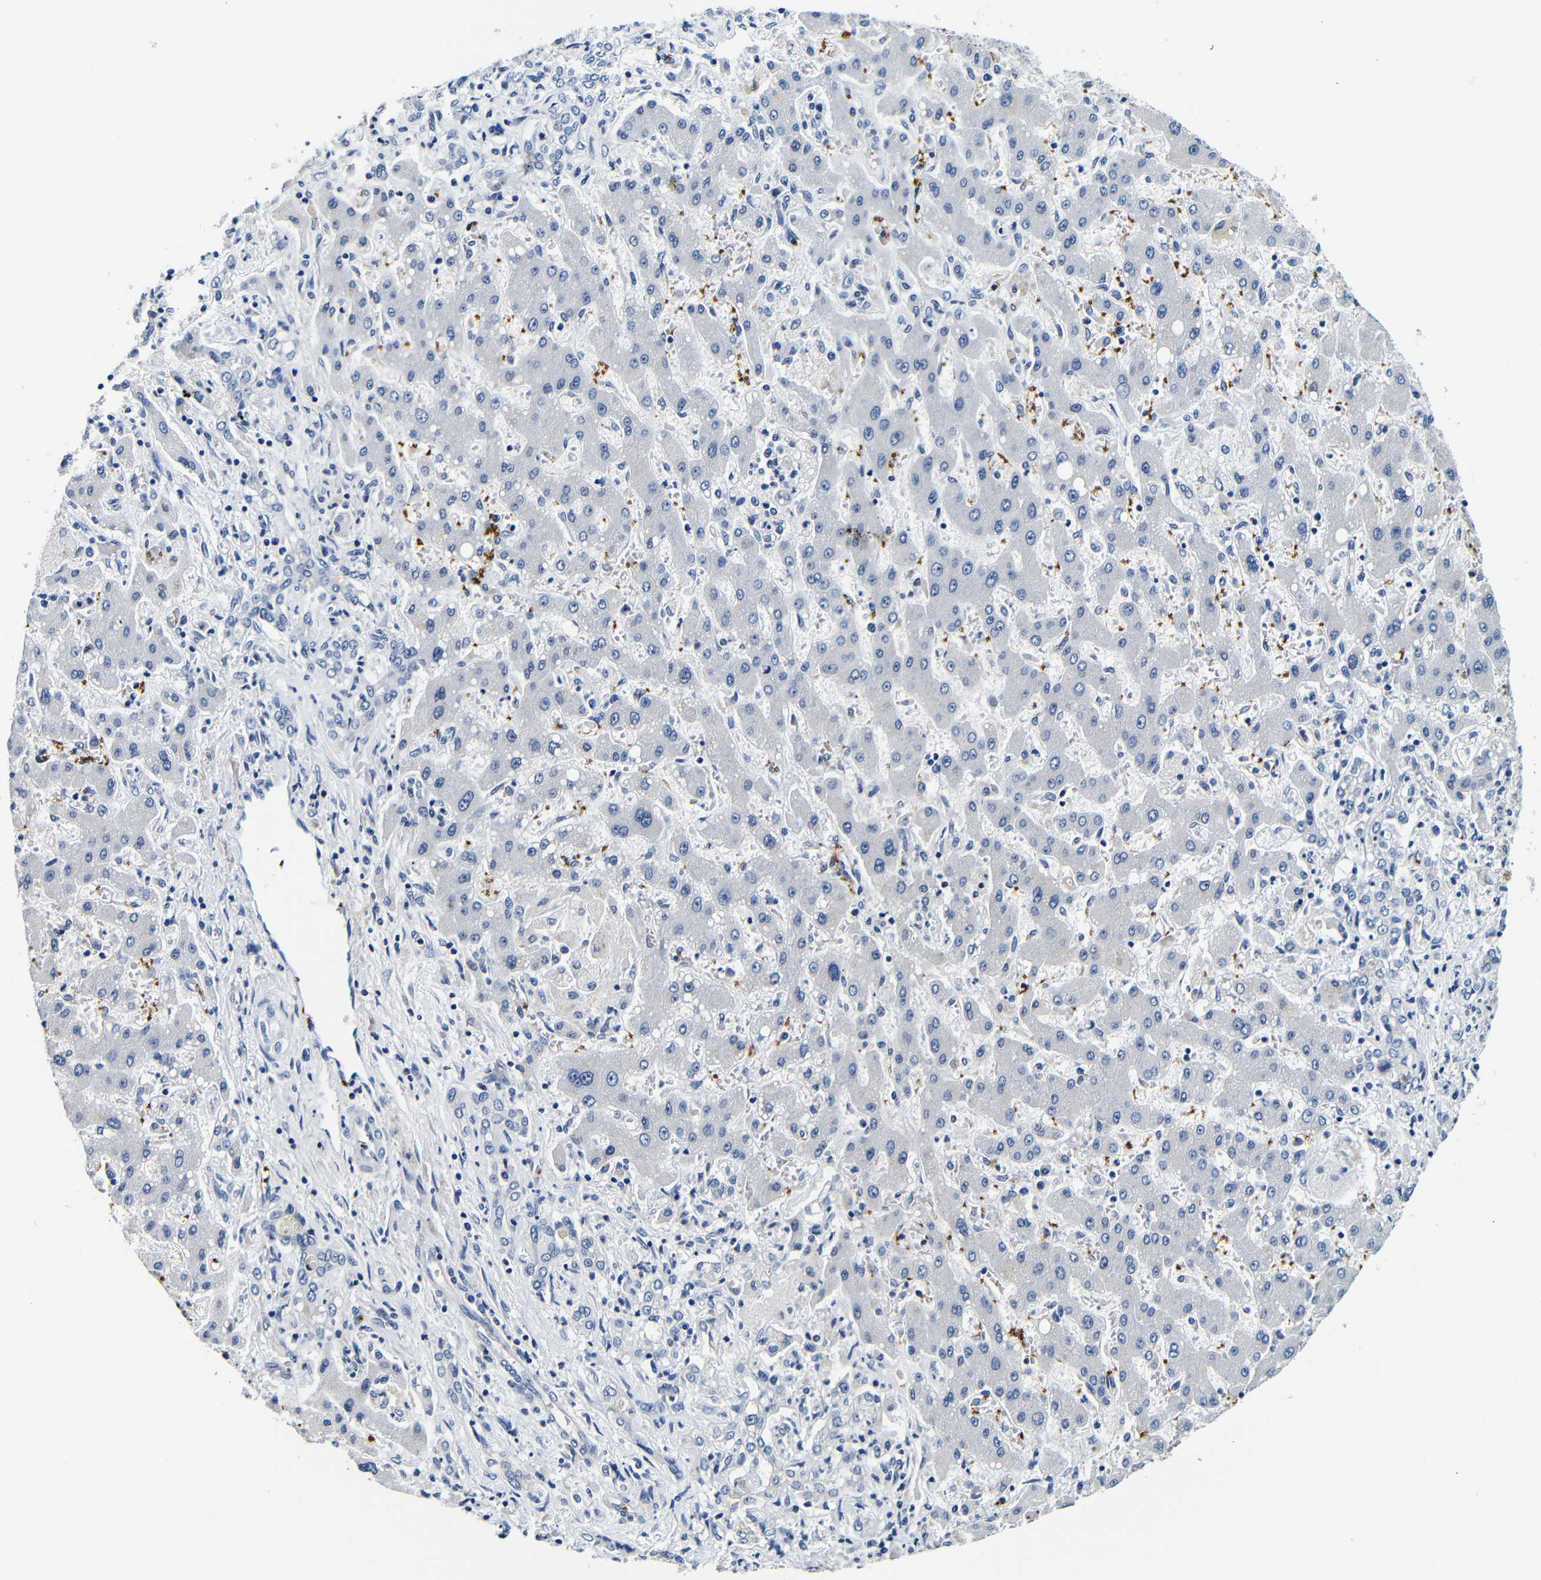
{"staining": {"intensity": "negative", "quantity": "none", "location": "none"}, "tissue": "liver cancer", "cell_type": "Tumor cells", "image_type": "cancer", "snomed": [{"axis": "morphology", "description": "Cholangiocarcinoma"}, {"axis": "topography", "description": "Liver"}], "caption": "A micrograph of cholangiocarcinoma (liver) stained for a protein demonstrates no brown staining in tumor cells. (DAB immunohistochemistry with hematoxylin counter stain).", "gene": "GP1BA", "patient": {"sex": "male", "age": 50}}